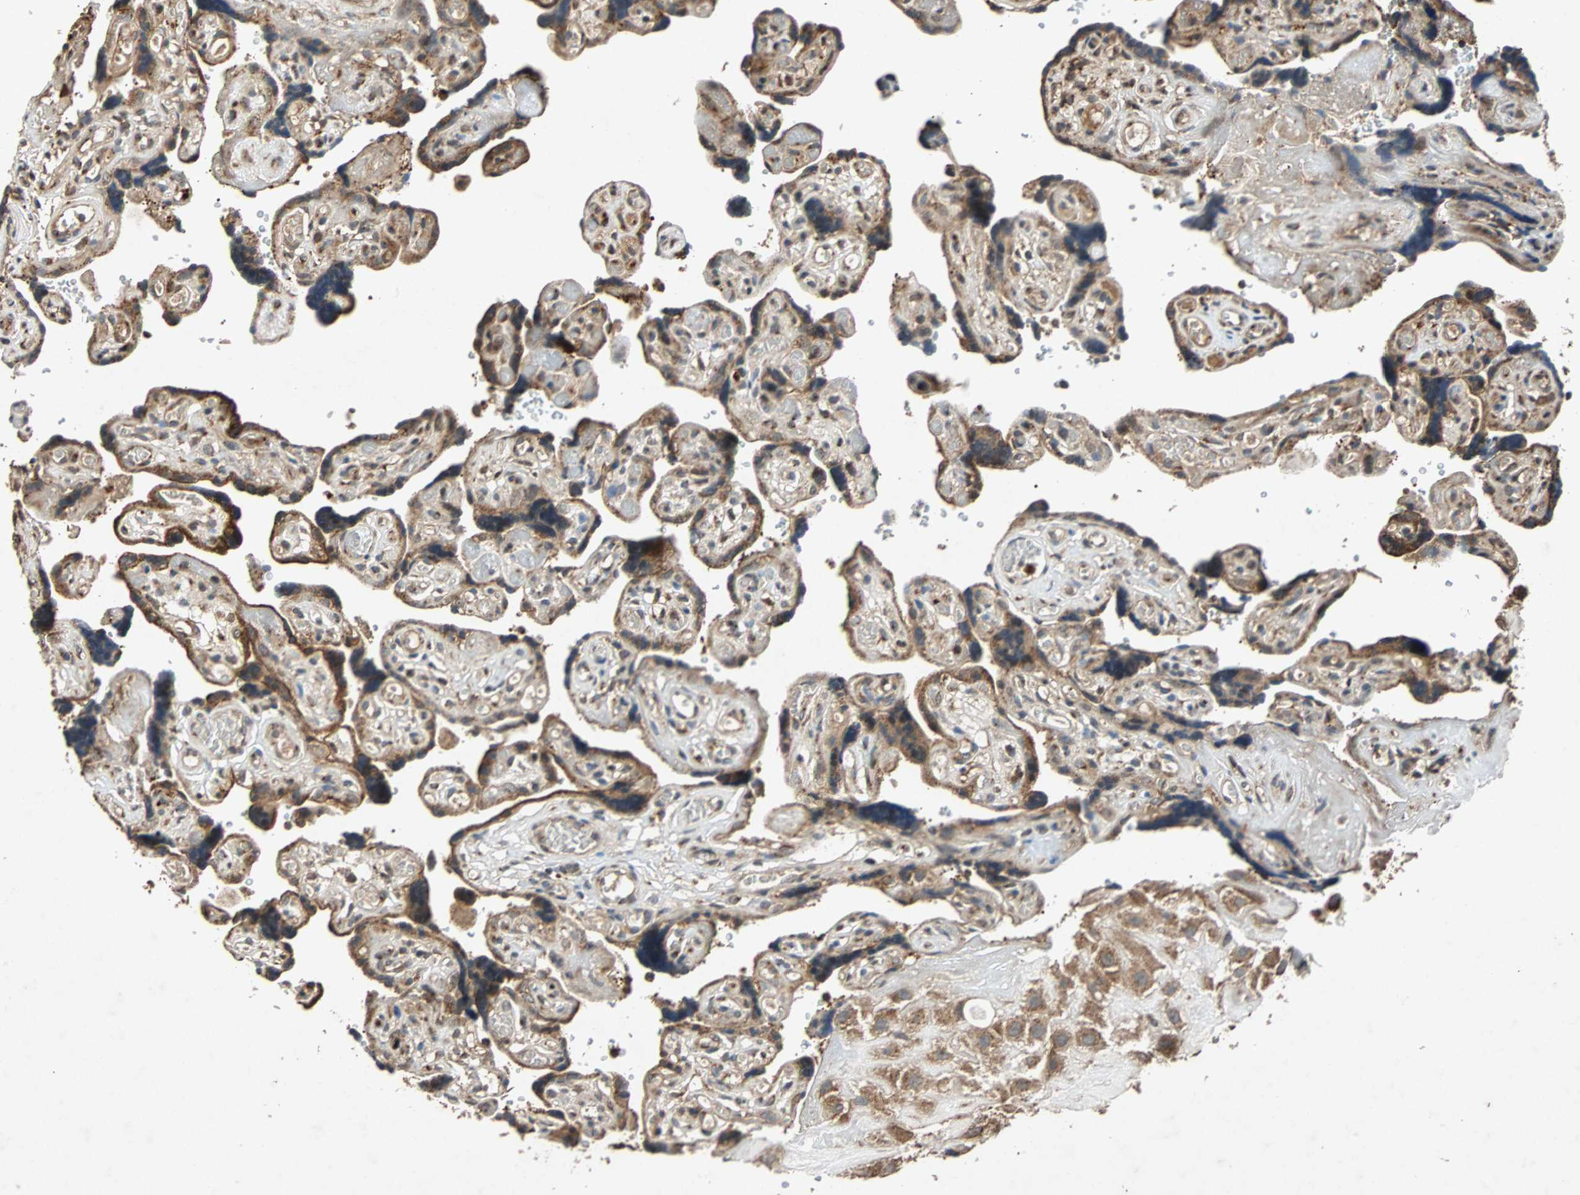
{"staining": {"intensity": "moderate", "quantity": ">75%", "location": "cytoplasmic/membranous"}, "tissue": "placenta", "cell_type": "Decidual cells", "image_type": "normal", "snomed": [{"axis": "morphology", "description": "Normal tissue, NOS"}, {"axis": "topography", "description": "Placenta"}], "caption": "Immunohistochemical staining of normal placenta reveals moderate cytoplasmic/membranous protein positivity in approximately >75% of decidual cells.", "gene": "USP31", "patient": {"sex": "female", "age": 30}}